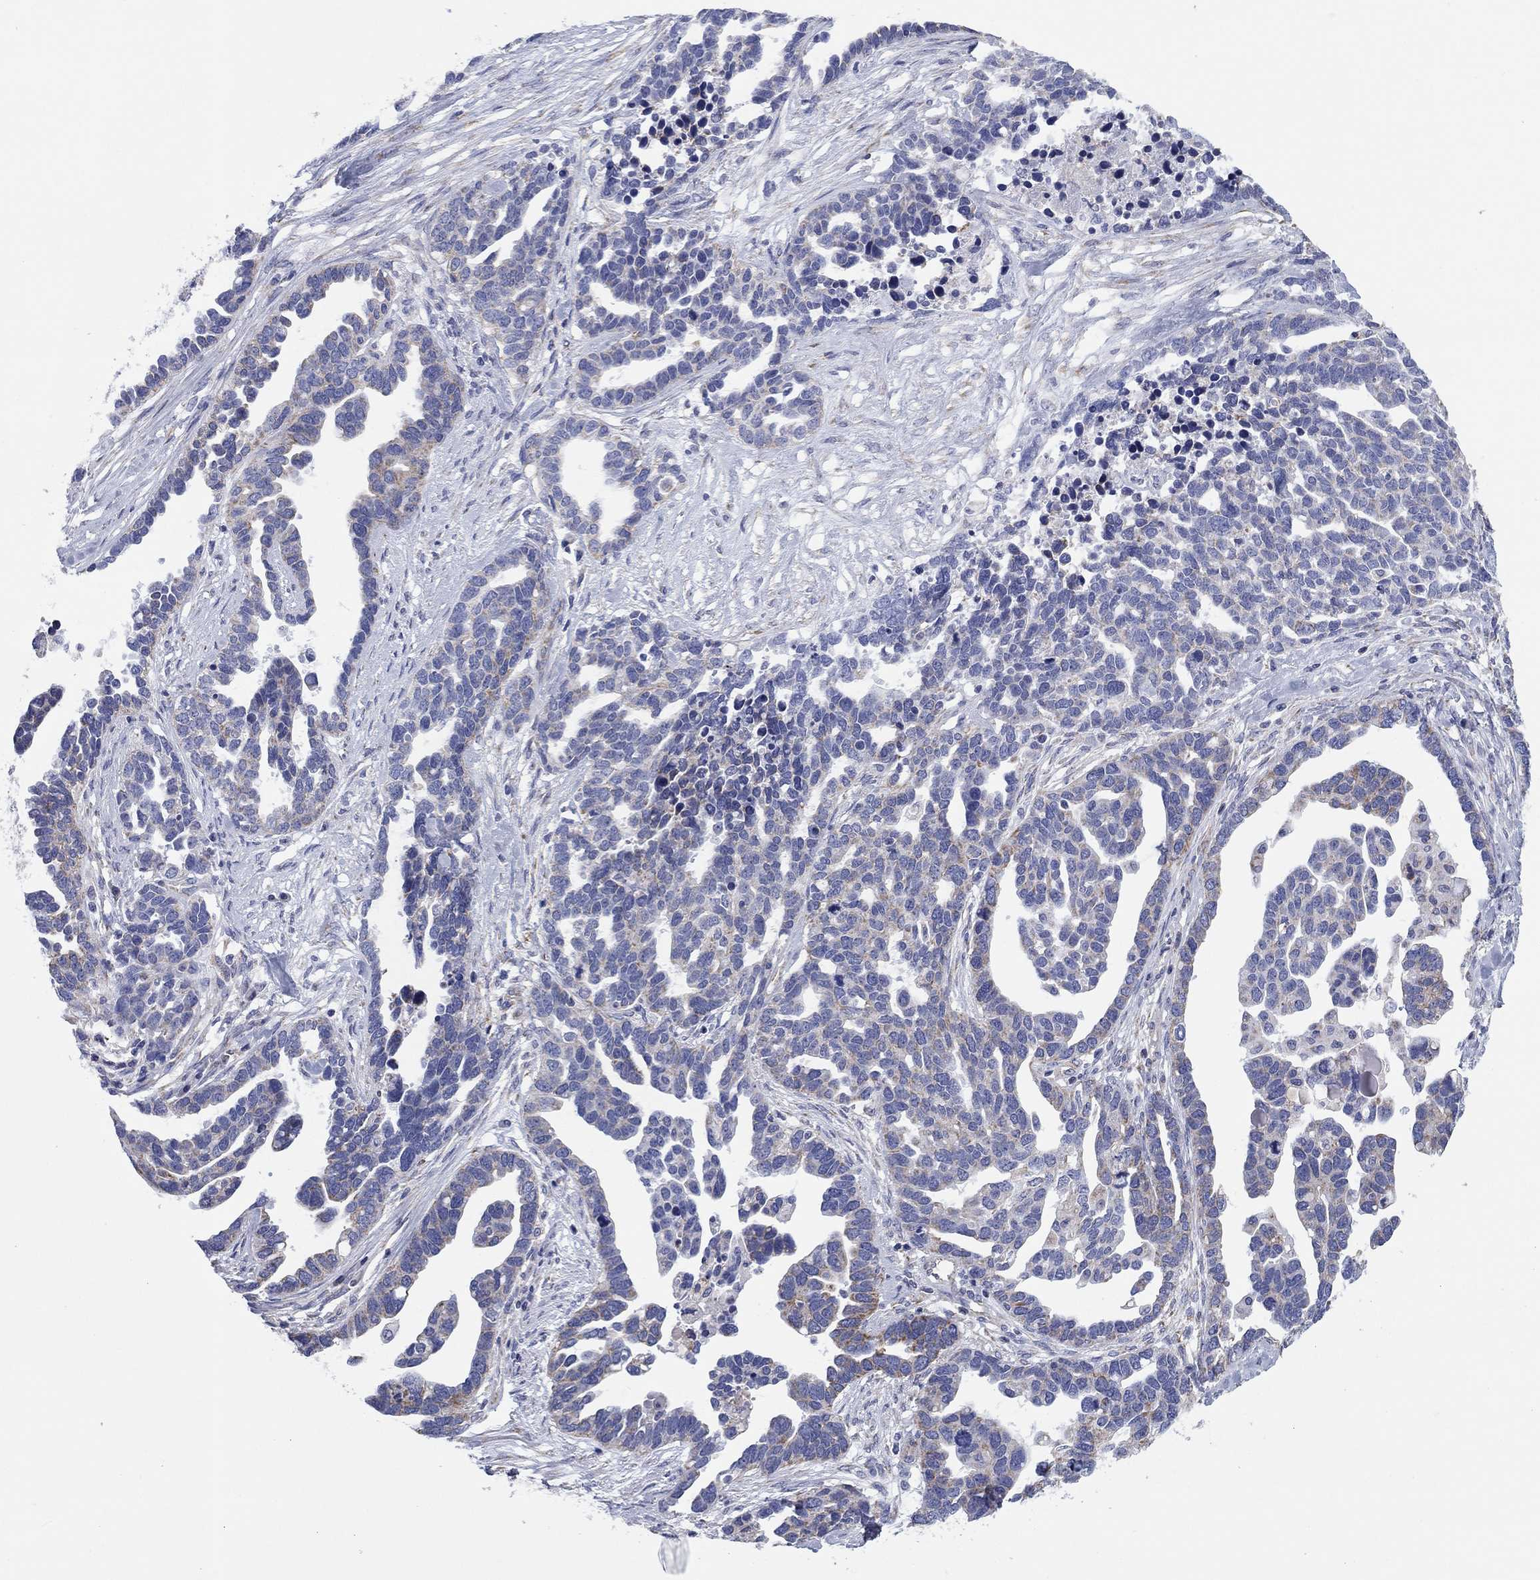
{"staining": {"intensity": "moderate", "quantity": "<25%", "location": "cytoplasmic/membranous"}, "tissue": "ovarian cancer", "cell_type": "Tumor cells", "image_type": "cancer", "snomed": [{"axis": "morphology", "description": "Cystadenocarcinoma, serous, NOS"}, {"axis": "topography", "description": "Ovary"}], "caption": "Human ovarian serous cystadenocarcinoma stained with a brown dye demonstrates moderate cytoplasmic/membranous positive staining in about <25% of tumor cells.", "gene": "MGST3", "patient": {"sex": "female", "age": 54}}